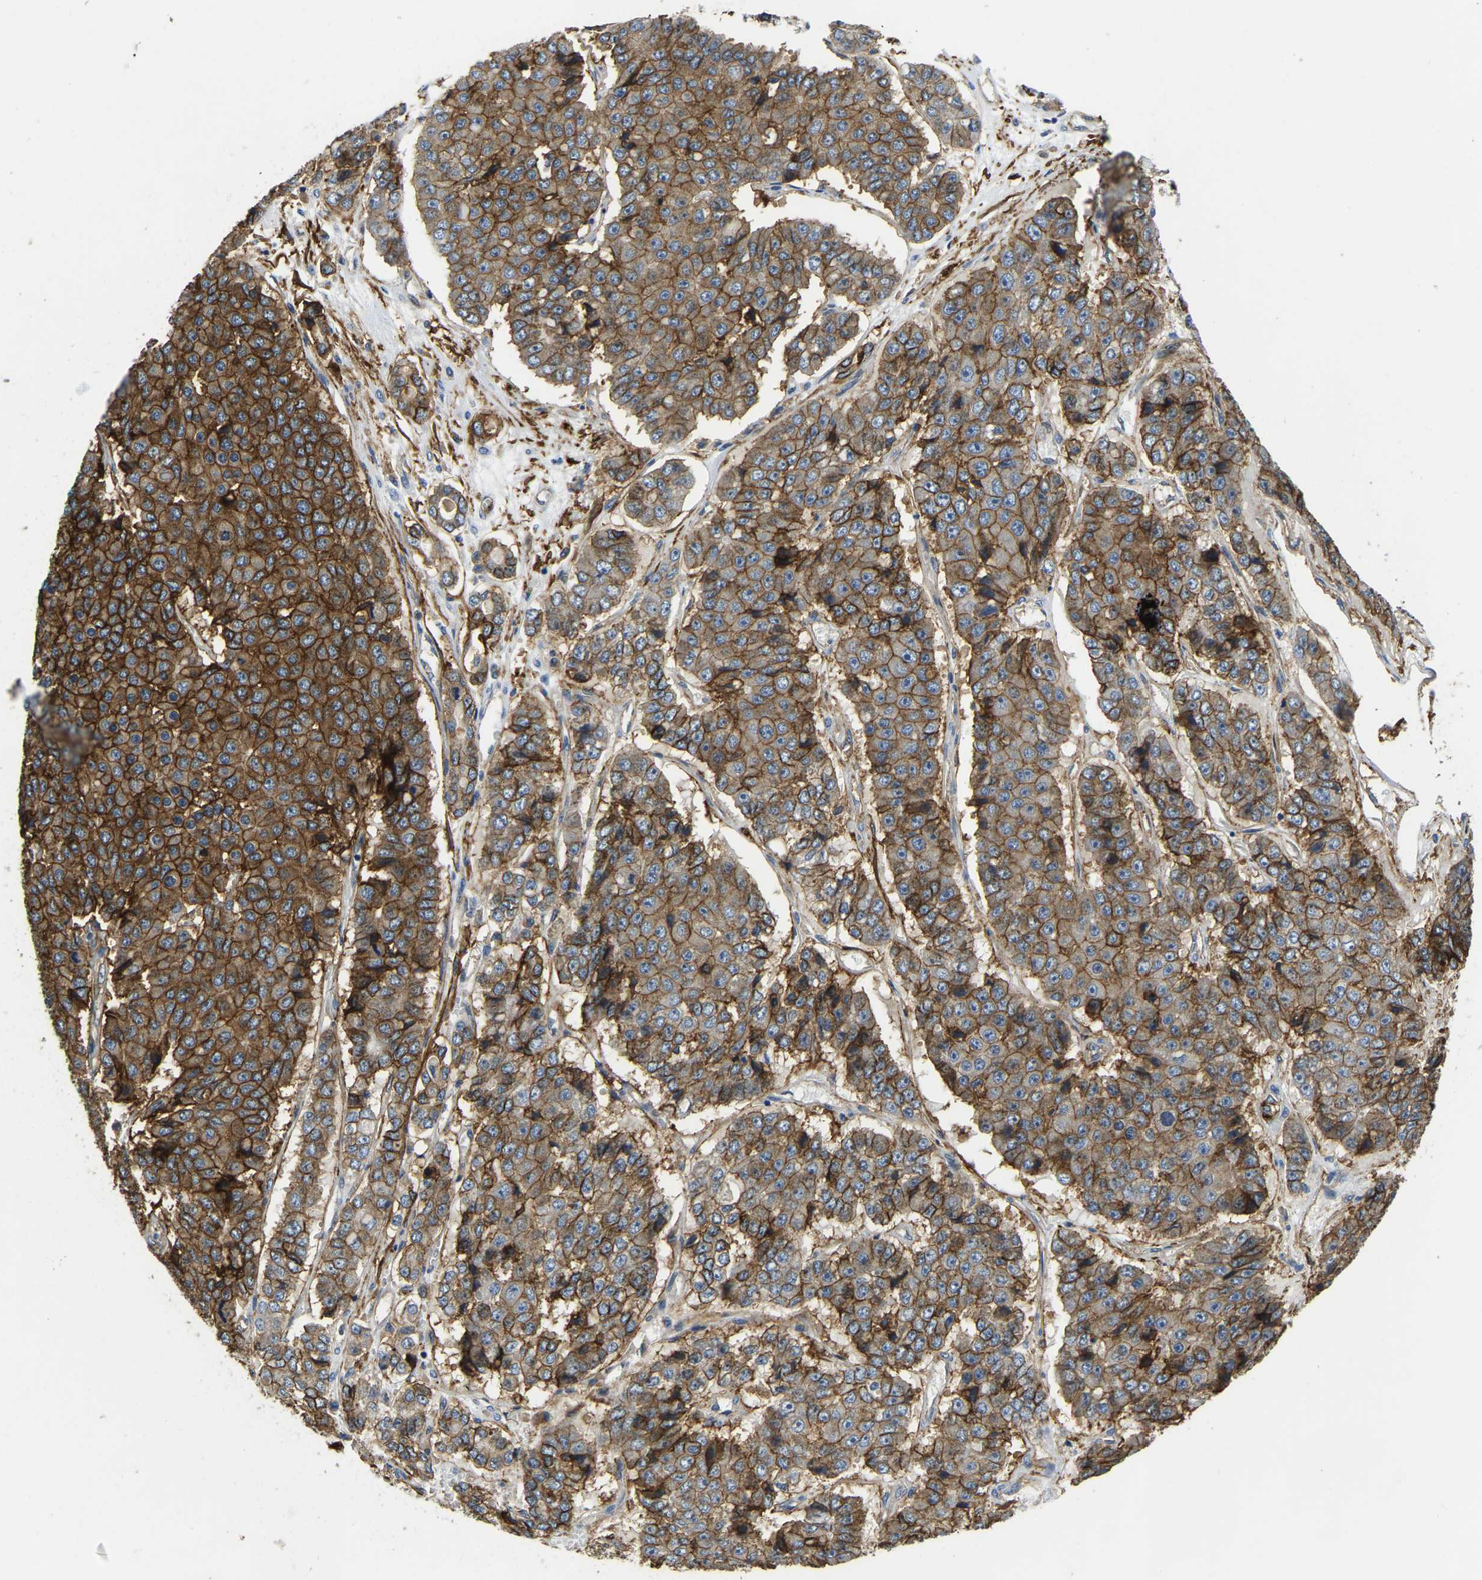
{"staining": {"intensity": "strong", "quantity": ">75%", "location": "cytoplasmic/membranous"}, "tissue": "pancreatic cancer", "cell_type": "Tumor cells", "image_type": "cancer", "snomed": [{"axis": "morphology", "description": "Adenocarcinoma, NOS"}, {"axis": "topography", "description": "Pancreas"}], "caption": "Immunohistochemical staining of pancreatic cancer displays high levels of strong cytoplasmic/membranous protein positivity in about >75% of tumor cells. (Brightfield microscopy of DAB IHC at high magnification).", "gene": "ITGA2", "patient": {"sex": "male", "age": 50}}